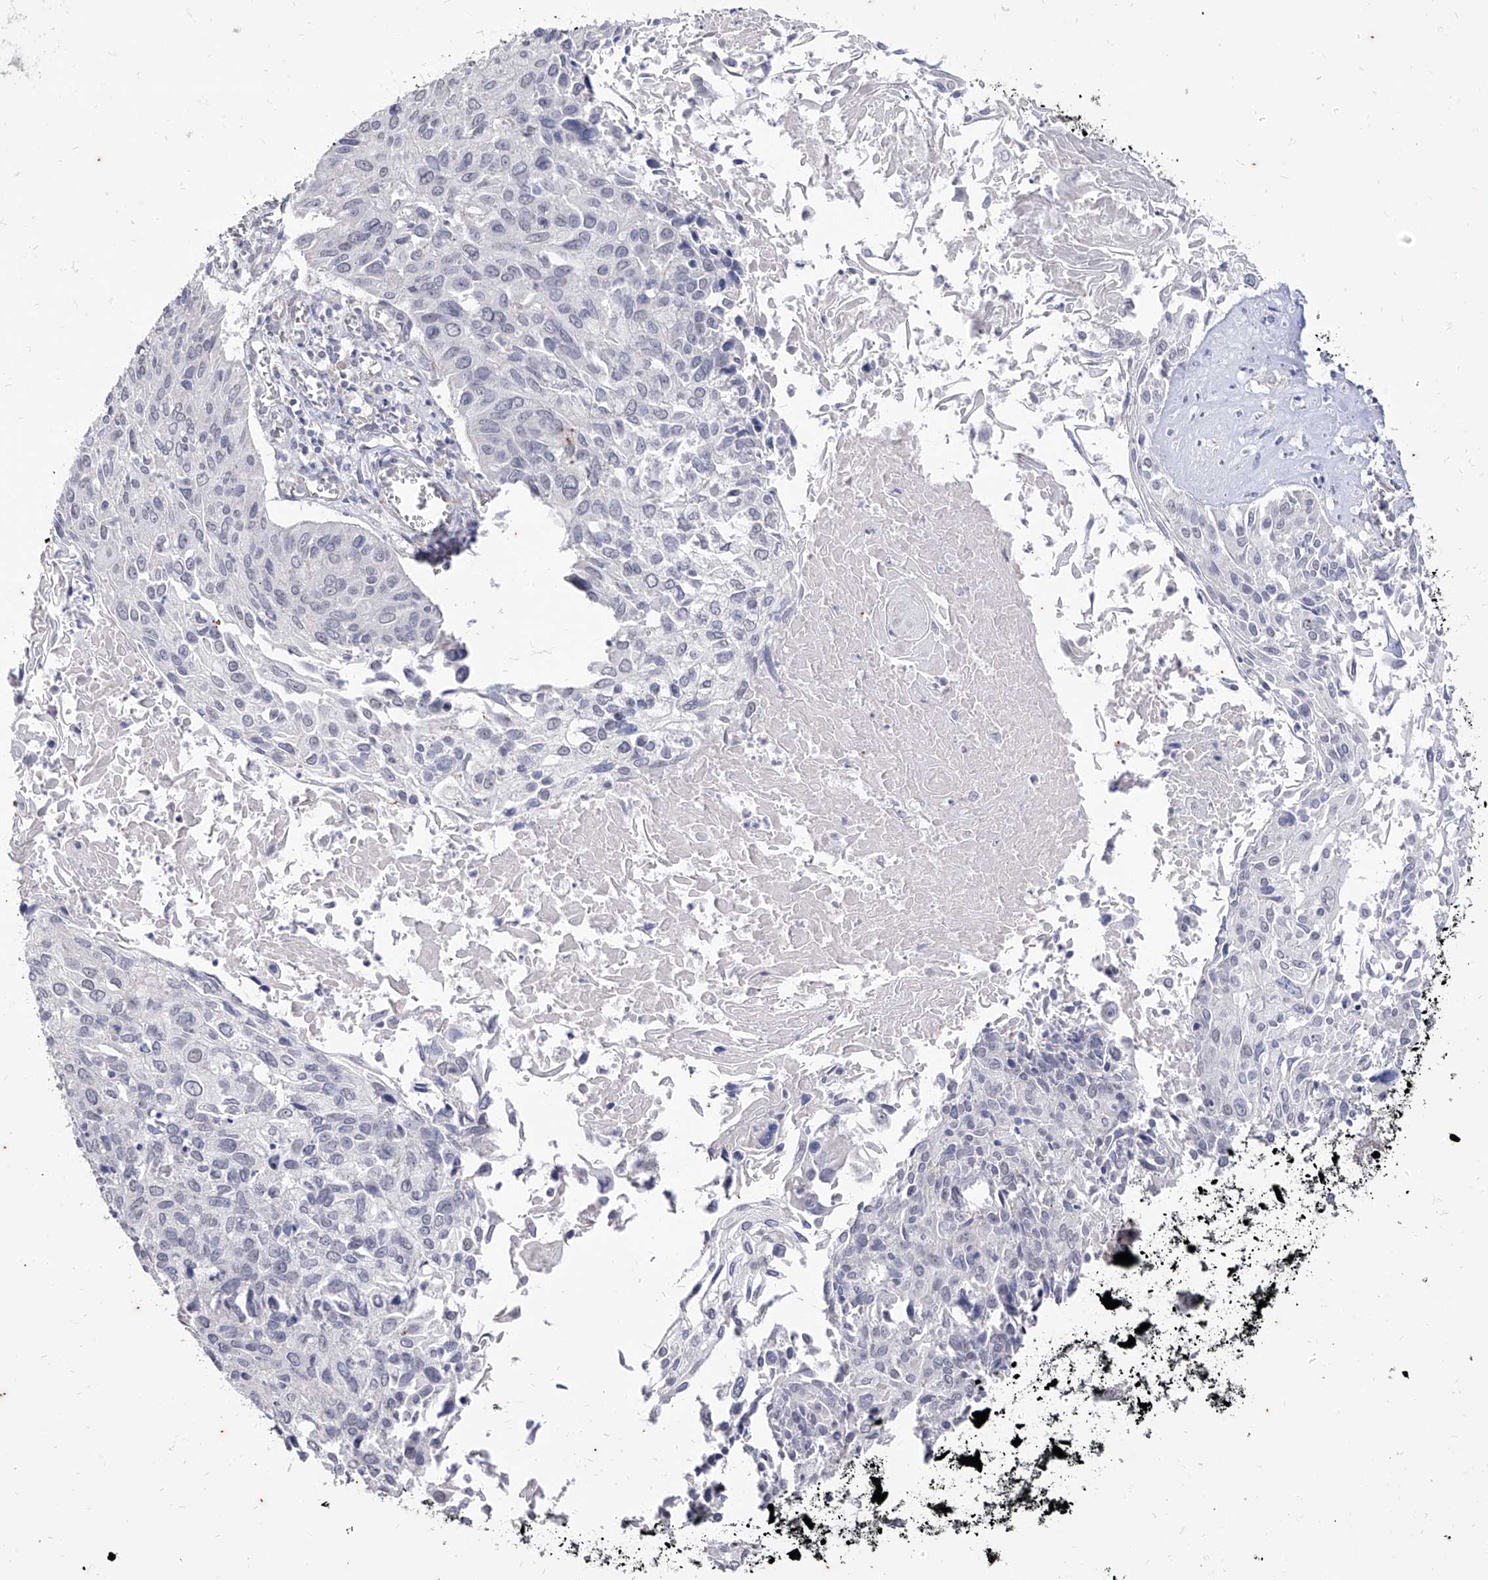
{"staining": {"intensity": "negative", "quantity": "none", "location": "none"}, "tissue": "cervical cancer", "cell_type": "Tumor cells", "image_type": "cancer", "snomed": [{"axis": "morphology", "description": "Squamous cell carcinoma, NOS"}, {"axis": "topography", "description": "Cervix"}], "caption": "The image shows no staining of tumor cells in cervical cancer. (Stains: DAB immunohistochemistry (IHC) with hematoxylin counter stain, Microscopy: brightfield microscopy at high magnification).", "gene": "PHF20L1", "patient": {"sex": "female", "age": 51}}